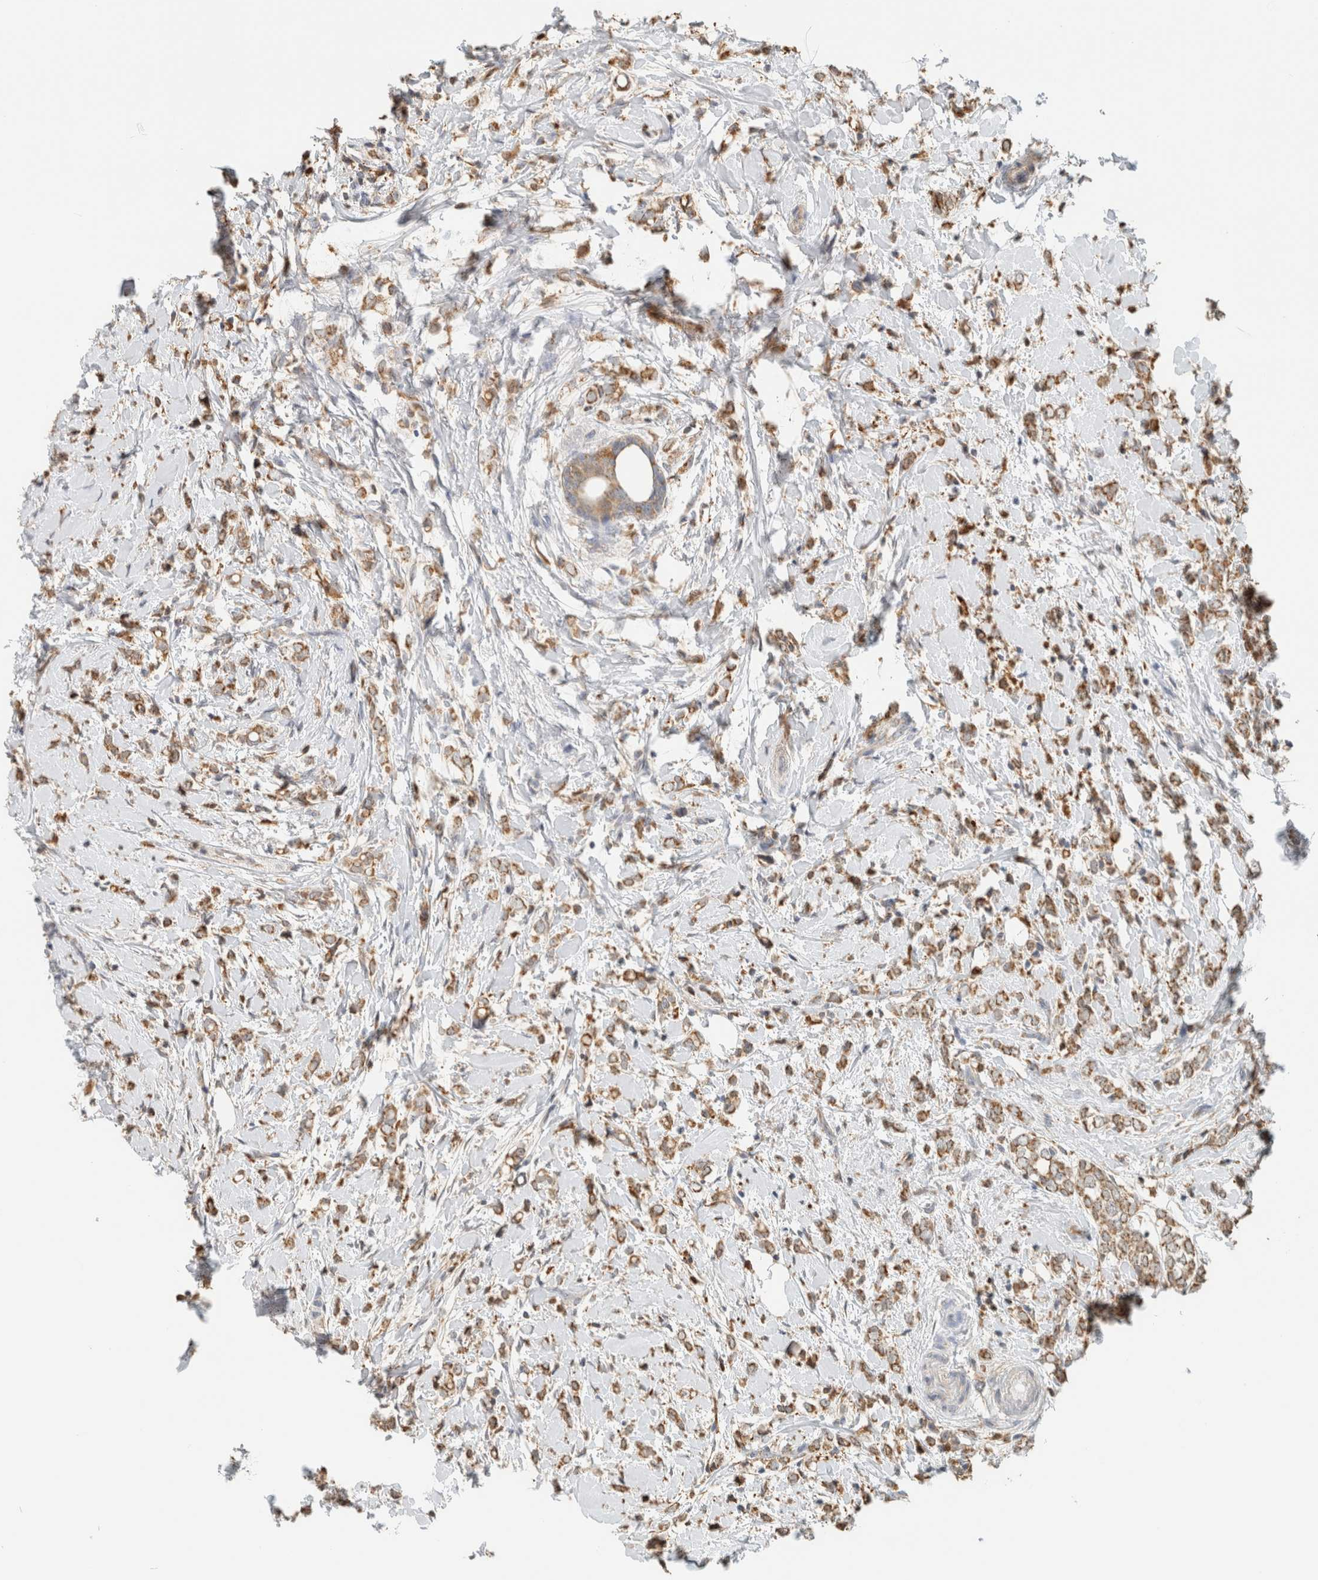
{"staining": {"intensity": "moderate", "quantity": ">75%", "location": "cytoplasmic/membranous"}, "tissue": "breast cancer", "cell_type": "Tumor cells", "image_type": "cancer", "snomed": [{"axis": "morphology", "description": "Normal tissue, NOS"}, {"axis": "morphology", "description": "Lobular carcinoma"}, {"axis": "topography", "description": "Breast"}], "caption": "Lobular carcinoma (breast) stained with a protein marker displays moderate staining in tumor cells.", "gene": "CAPG", "patient": {"sex": "female", "age": 47}}